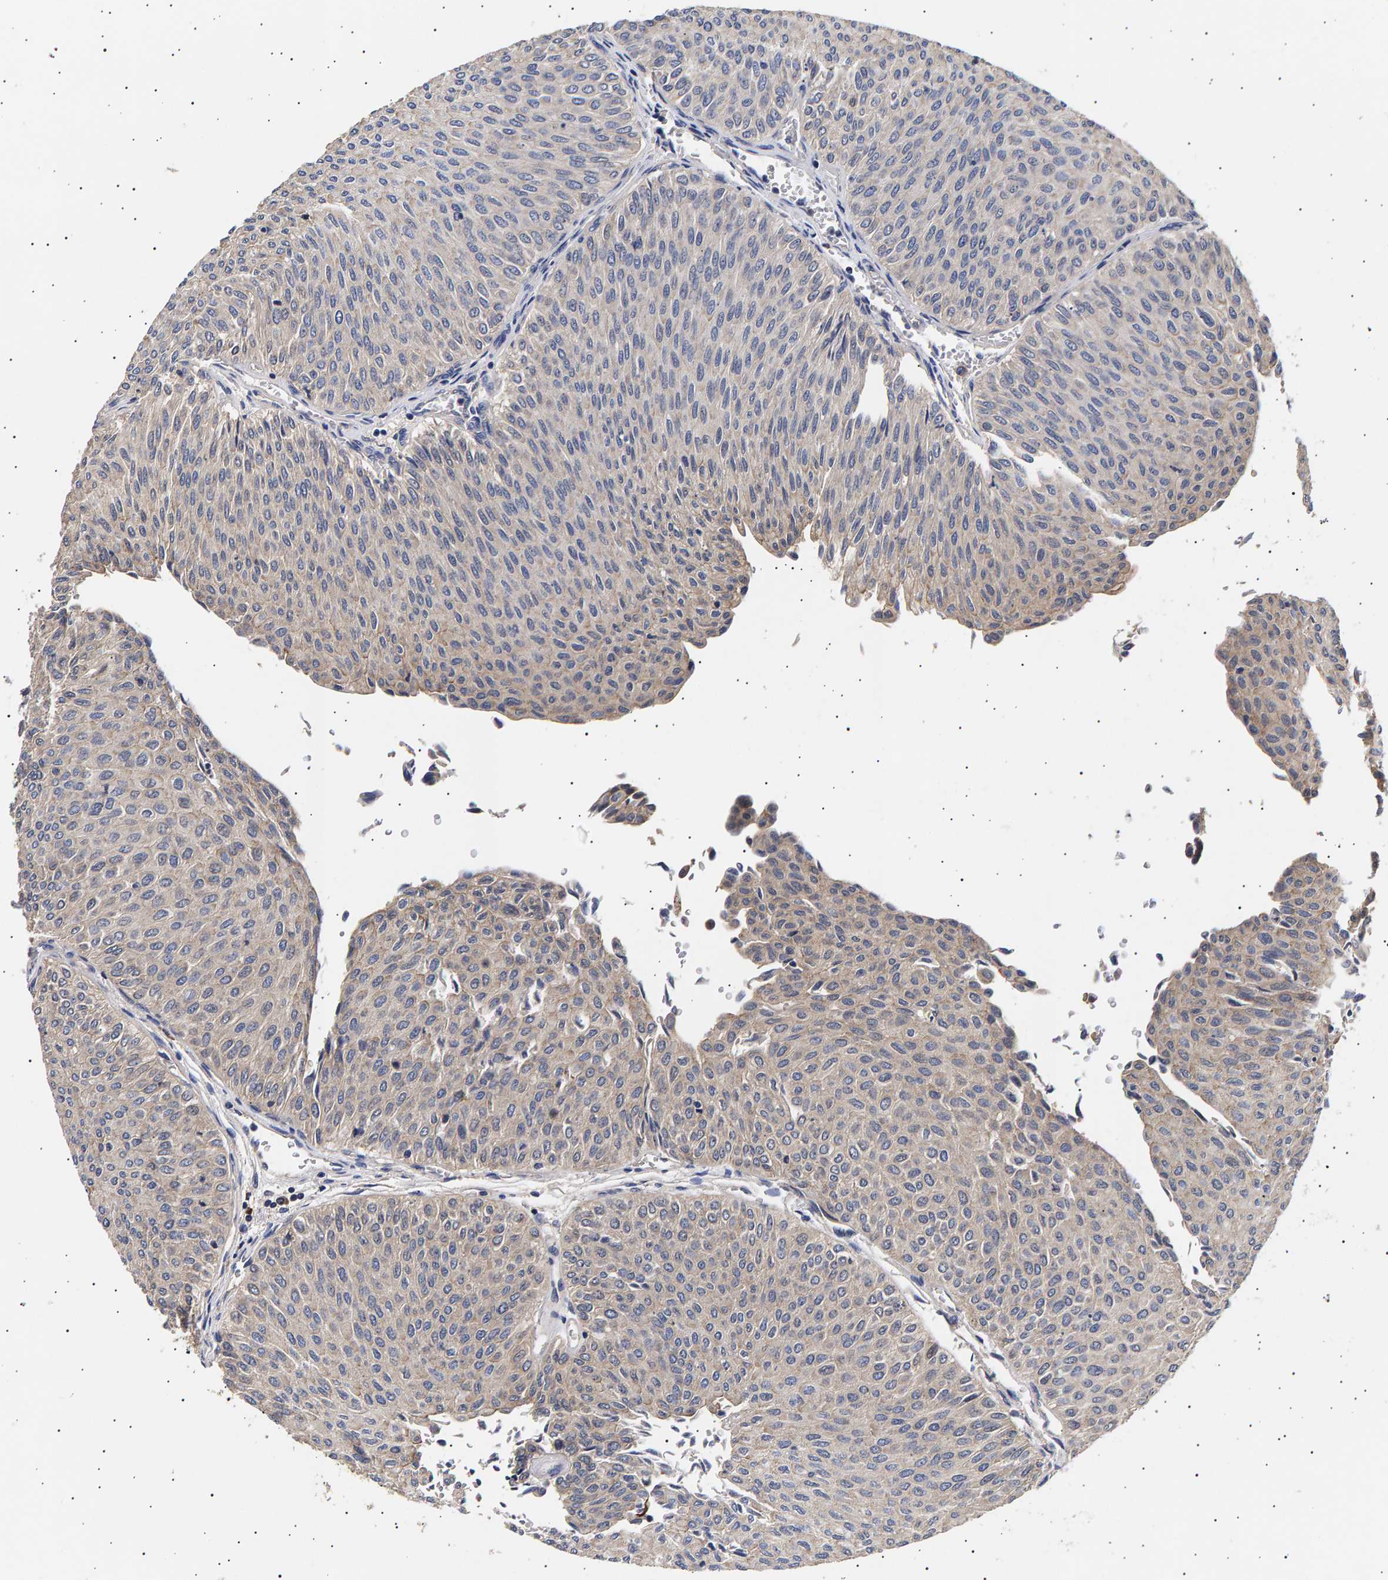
{"staining": {"intensity": "weak", "quantity": "<25%", "location": "cytoplasmic/membranous"}, "tissue": "urothelial cancer", "cell_type": "Tumor cells", "image_type": "cancer", "snomed": [{"axis": "morphology", "description": "Urothelial carcinoma, Low grade"}, {"axis": "topography", "description": "Urinary bladder"}], "caption": "An immunohistochemistry micrograph of urothelial cancer is shown. There is no staining in tumor cells of urothelial cancer.", "gene": "ANKRD40", "patient": {"sex": "male", "age": 78}}